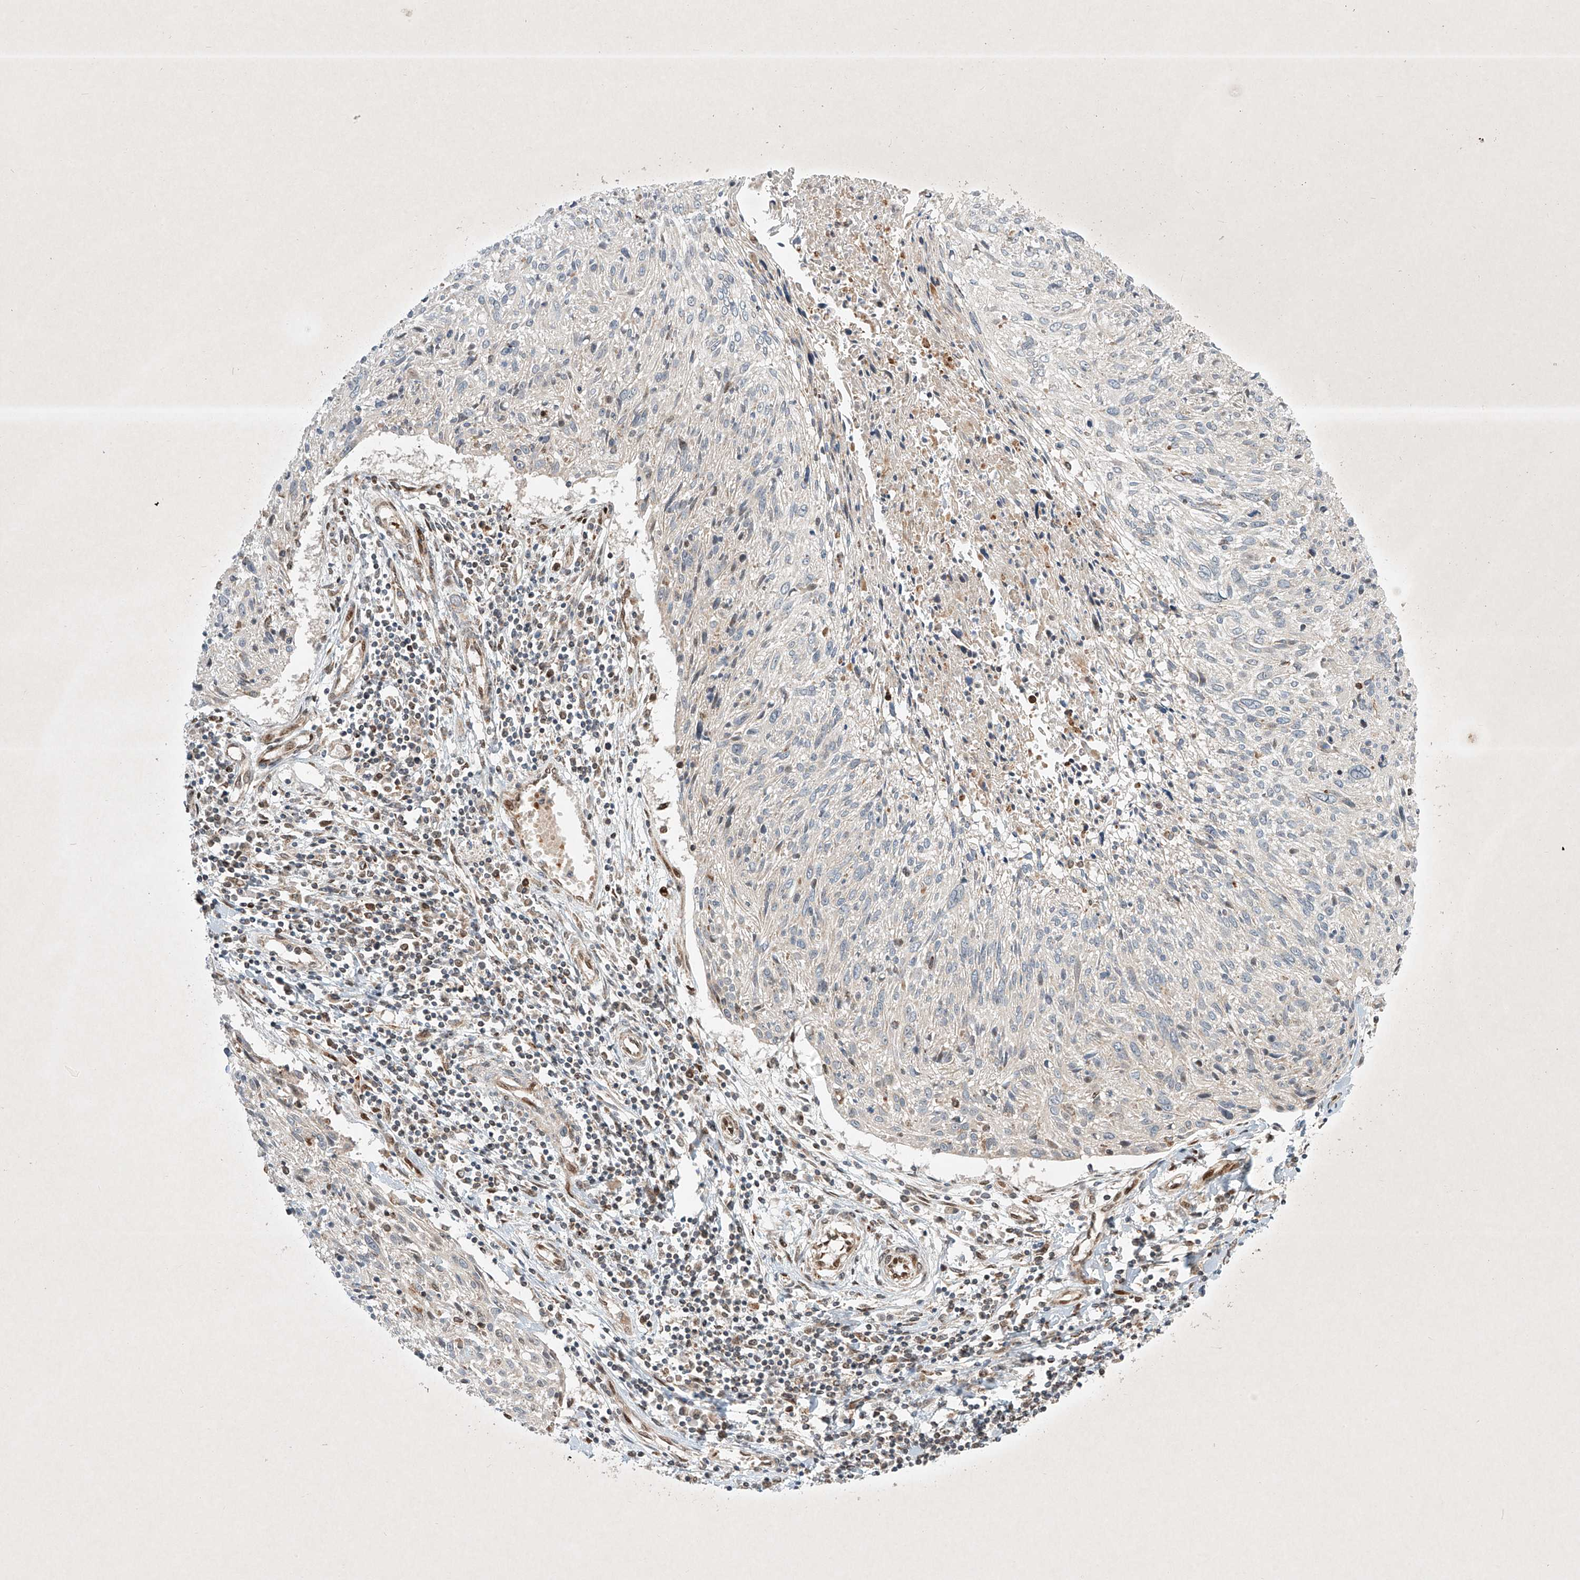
{"staining": {"intensity": "negative", "quantity": "none", "location": "none"}, "tissue": "cervical cancer", "cell_type": "Tumor cells", "image_type": "cancer", "snomed": [{"axis": "morphology", "description": "Squamous cell carcinoma, NOS"}, {"axis": "topography", "description": "Cervix"}], "caption": "Immunohistochemistry (IHC) photomicrograph of human cervical cancer (squamous cell carcinoma) stained for a protein (brown), which displays no positivity in tumor cells.", "gene": "EPG5", "patient": {"sex": "female", "age": 51}}